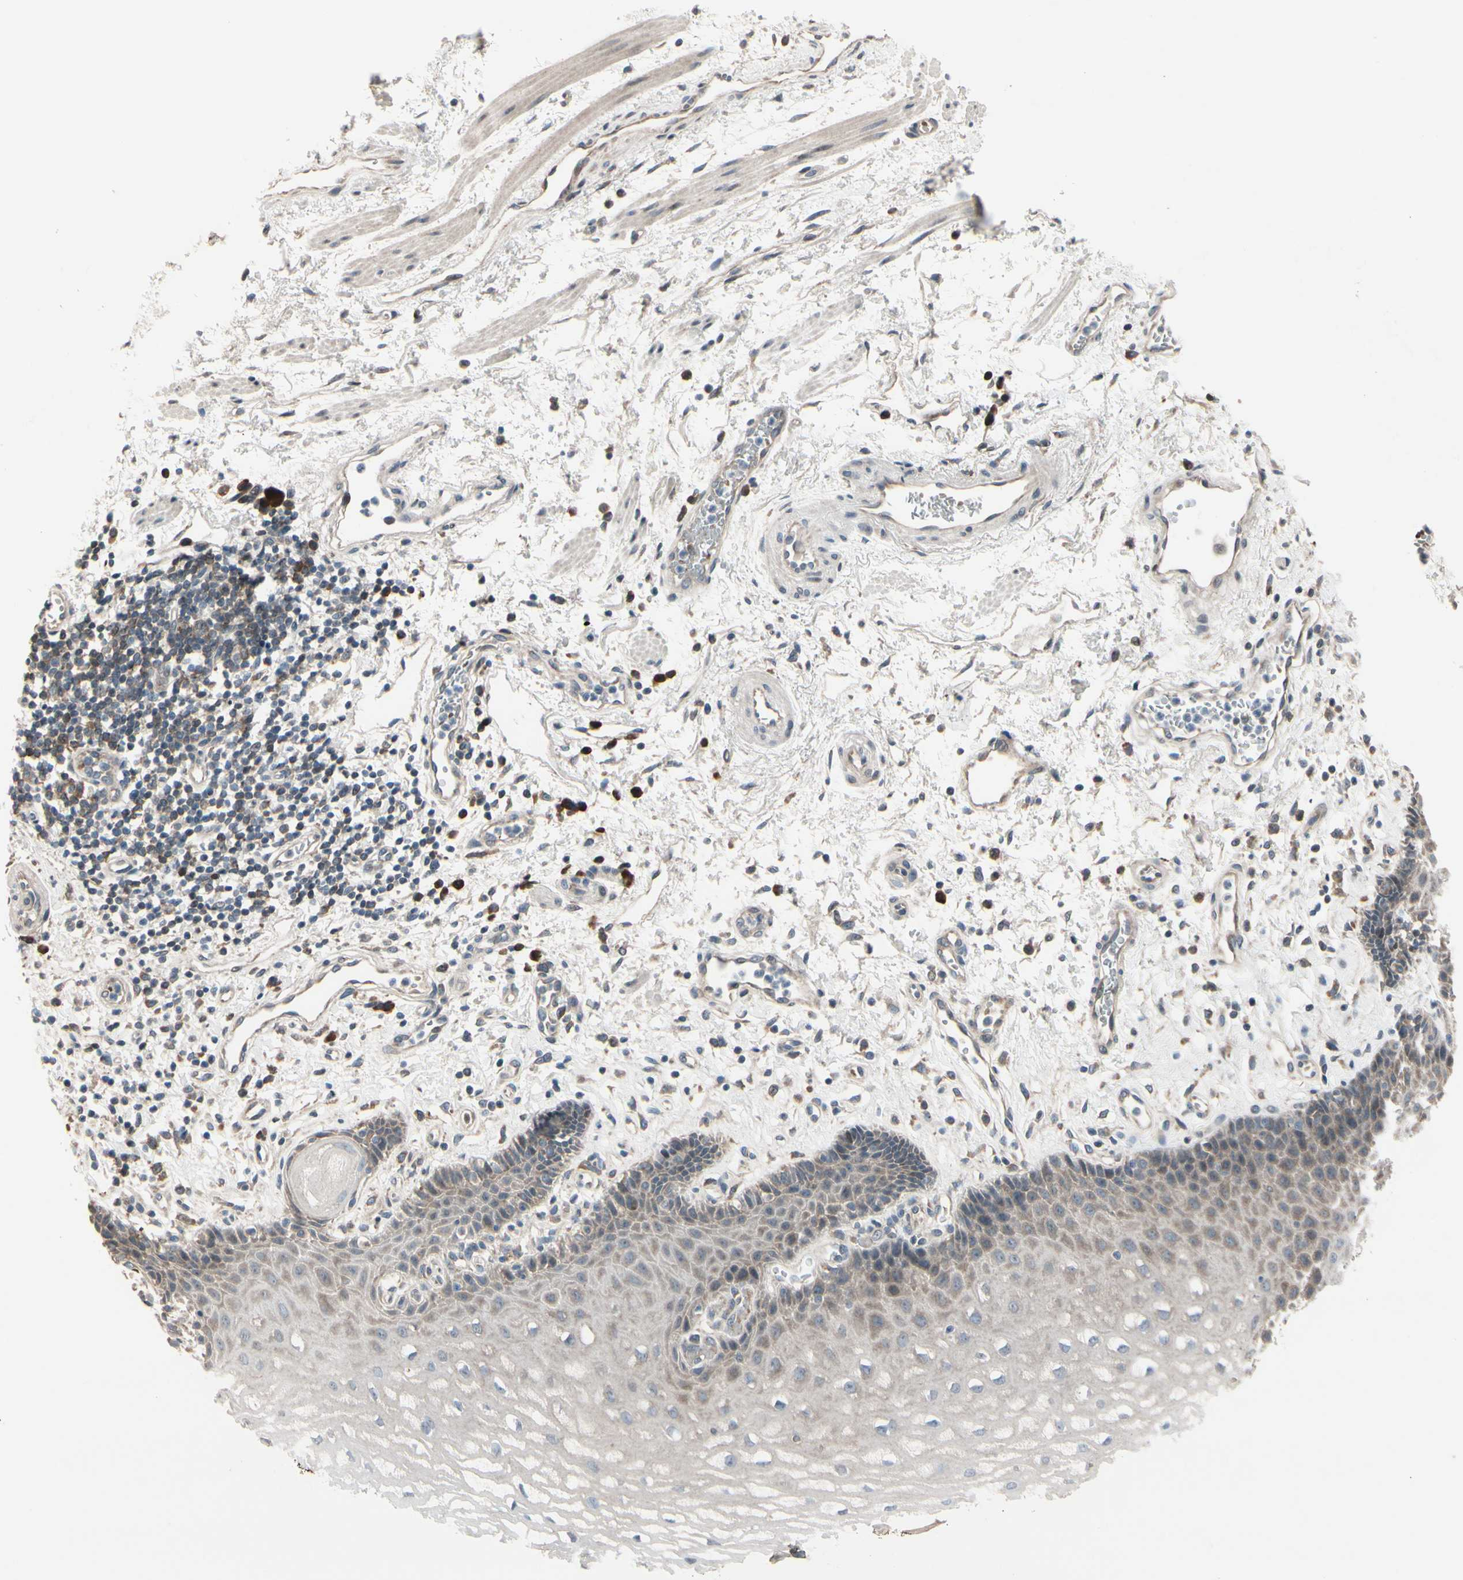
{"staining": {"intensity": "weak", "quantity": "25%-75%", "location": "cytoplasmic/membranous"}, "tissue": "esophagus", "cell_type": "Squamous epithelial cells", "image_type": "normal", "snomed": [{"axis": "morphology", "description": "Normal tissue, NOS"}, {"axis": "topography", "description": "Esophagus"}], "caption": "Protein positivity by IHC shows weak cytoplasmic/membranous staining in approximately 25%-75% of squamous epithelial cells in unremarkable esophagus. Ihc stains the protein in brown and the nuclei are stained blue.", "gene": "SNX29", "patient": {"sex": "male", "age": 54}}